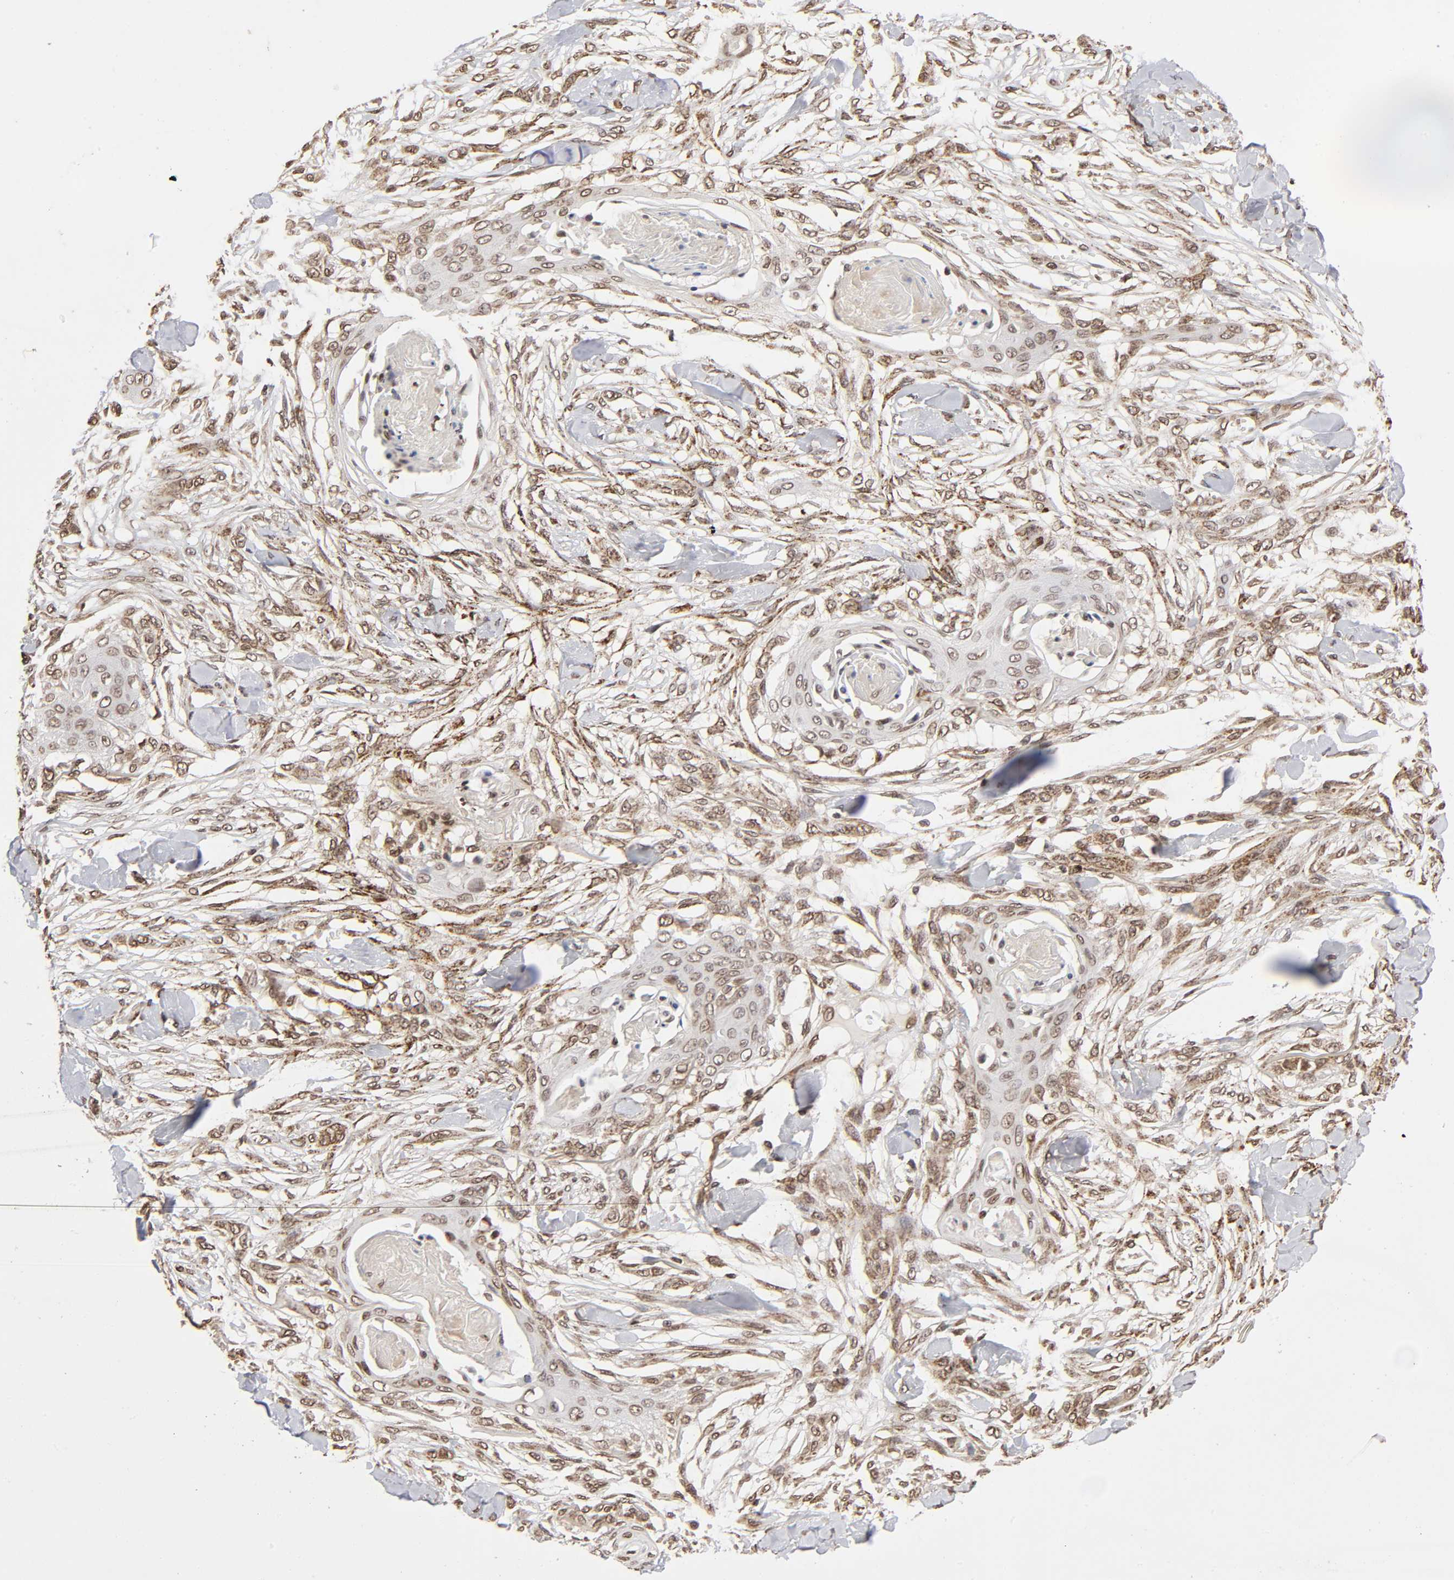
{"staining": {"intensity": "moderate", "quantity": ">75%", "location": "nuclear"}, "tissue": "skin cancer", "cell_type": "Tumor cells", "image_type": "cancer", "snomed": [{"axis": "morphology", "description": "Normal tissue, NOS"}, {"axis": "morphology", "description": "Squamous cell carcinoma, NOS"}, {"axis": "topography", "description": "Skin"}], "caption": "The image demonstrates immunohistochemical staining of skin cancer. There is moderate nuclear staining is present in about >75% of tumor cells. Using DAB (brown) and hematoxylin (blue) stains, captured at high magnification using brightfield microscopy.", "gene": "MLLT6", "patient": {"sex": "female", "age": 59}}